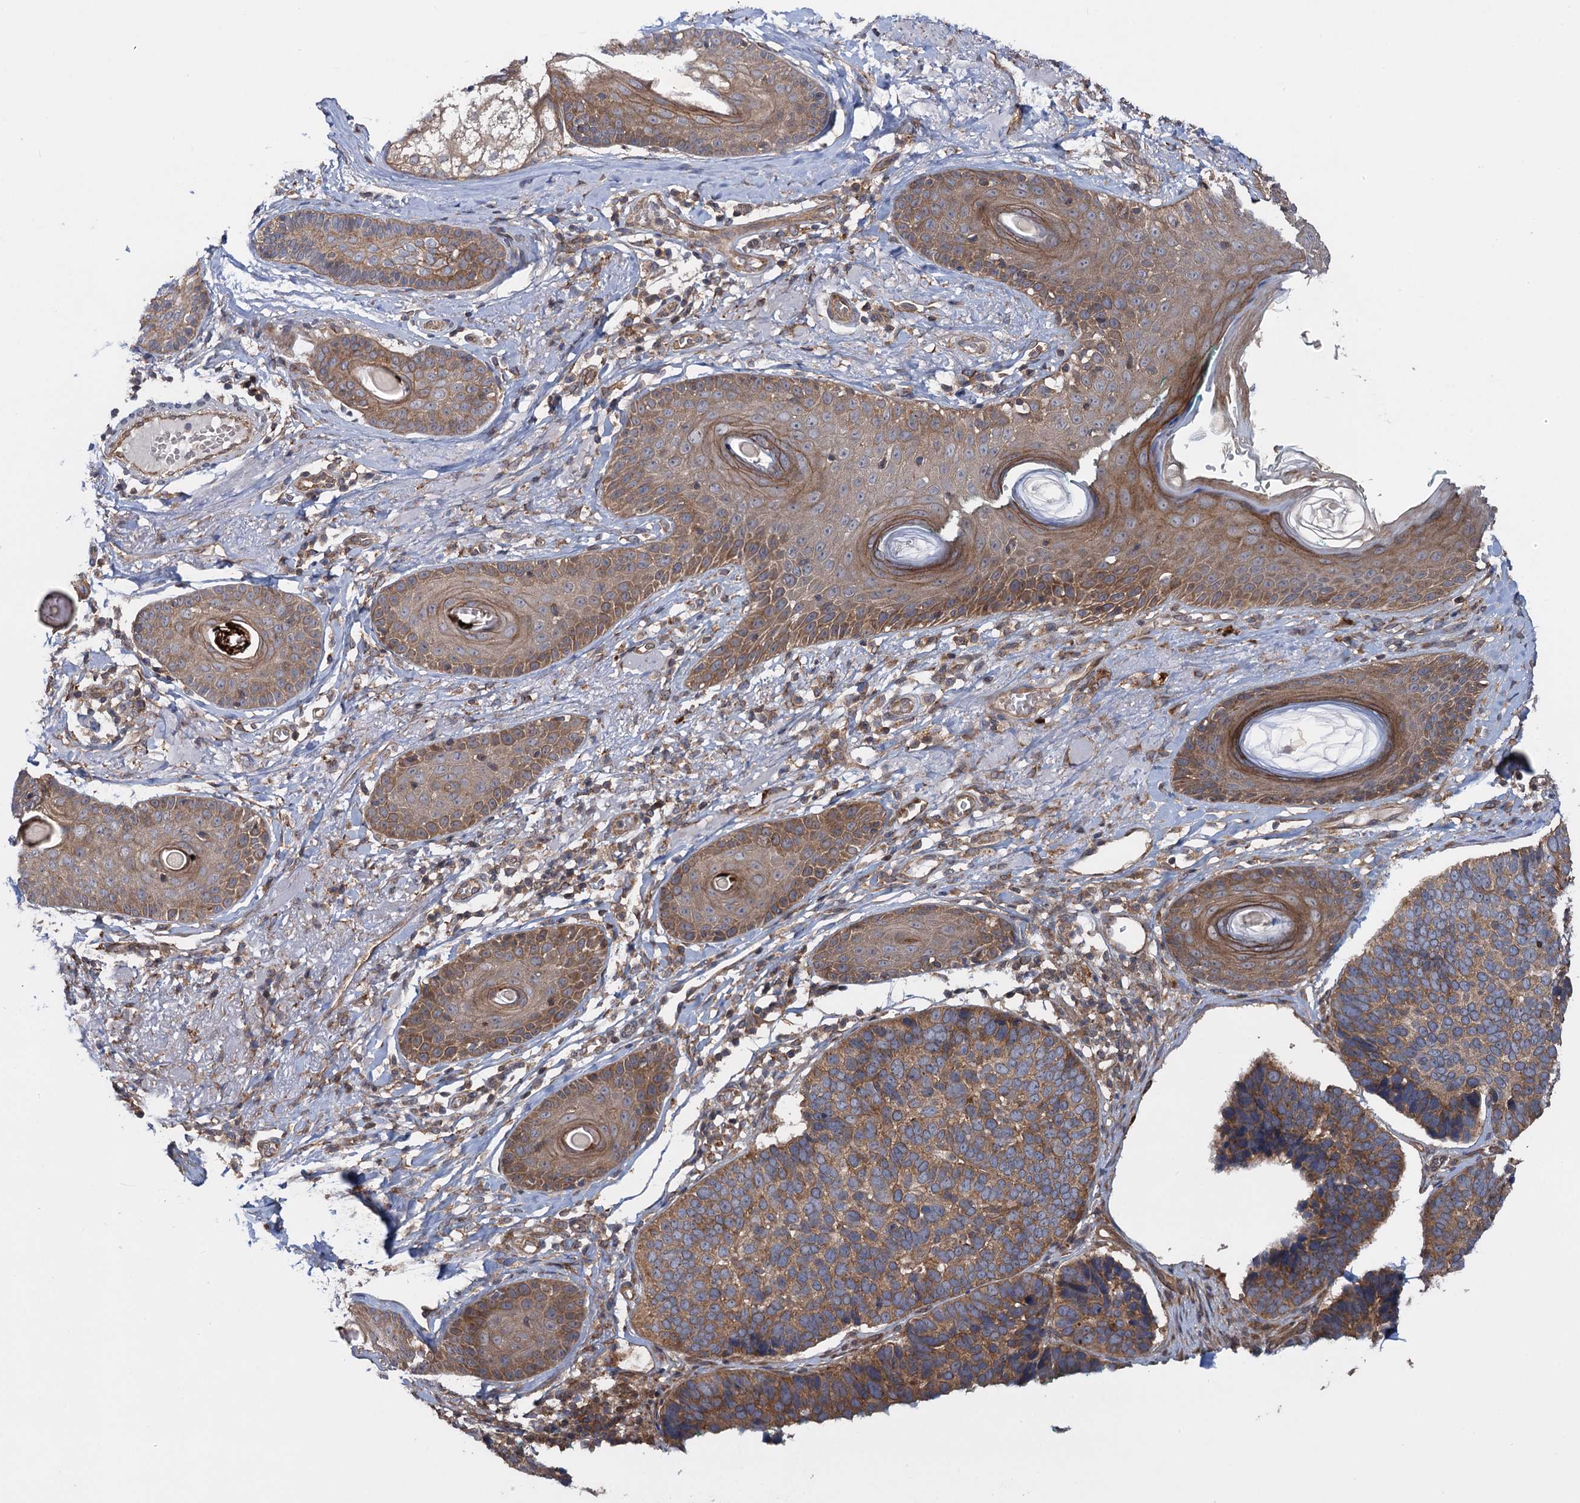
{"staining": {"intensity": "moderate", "quantity": ">75%", "location": "cytoplasmic/membranous"}, "tissue": "skin cancer", "cell_type": "Tumor cells", "image_type": "cancer", "snomed": [{"axis": "morphology", "description": "Basal cell carcinoma"}, {"axis": "topography", "description": "Skin"}], "caption": "Protein staining by immunohistochemistry shows moderate cytoplasmic/membranous staining in about >75% of tumor cells in skin cancer (basal cell carcinoma). (DAB (3,3'-diaminobenzidine) IHC, brown staining for protein, blue staining for nuclei).", "gene": "HAUS1", "patient": {"sex": "male", "age": 62}}